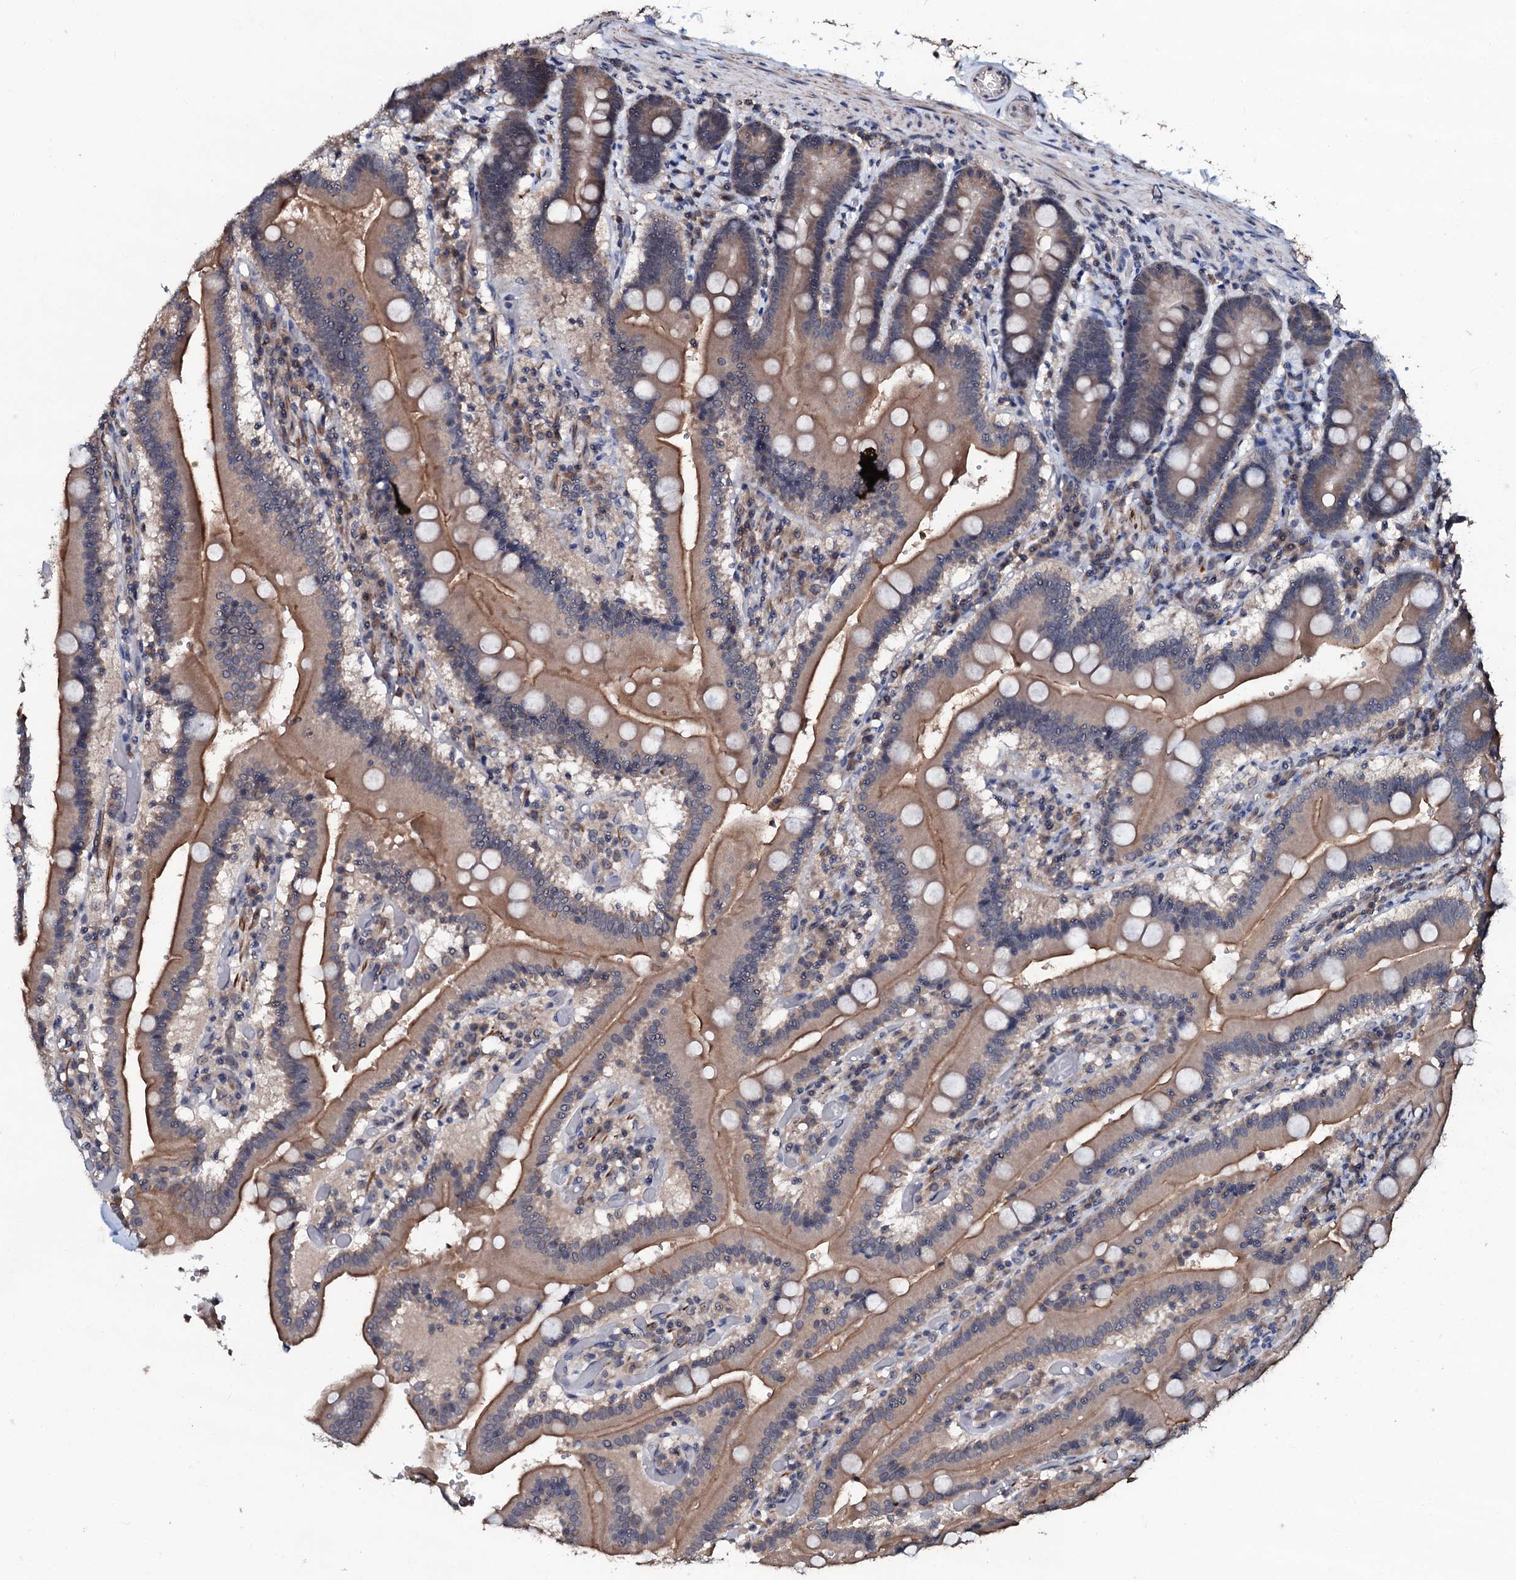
{"staining": {"intensity": "moderate", "quantity": ">75%", "location": "cytoplasmic/membranous"}, "tissue": "duodenum", "cell_type": "Glandular cells", "image_type": "normal", "snomed": [{"axis": "morphology", "description": "Normal tissue, NOS"}, {"axis": "topography", "description": "Duodenum"}], "caption": "Protein analysis of unremarkable duodenum demonstrates moderate cytoplasmic/membranous positivity in about >75% of glandular cells.", "gene": "SUPT7L", "patient": {"sex": "female", "age": 62}}